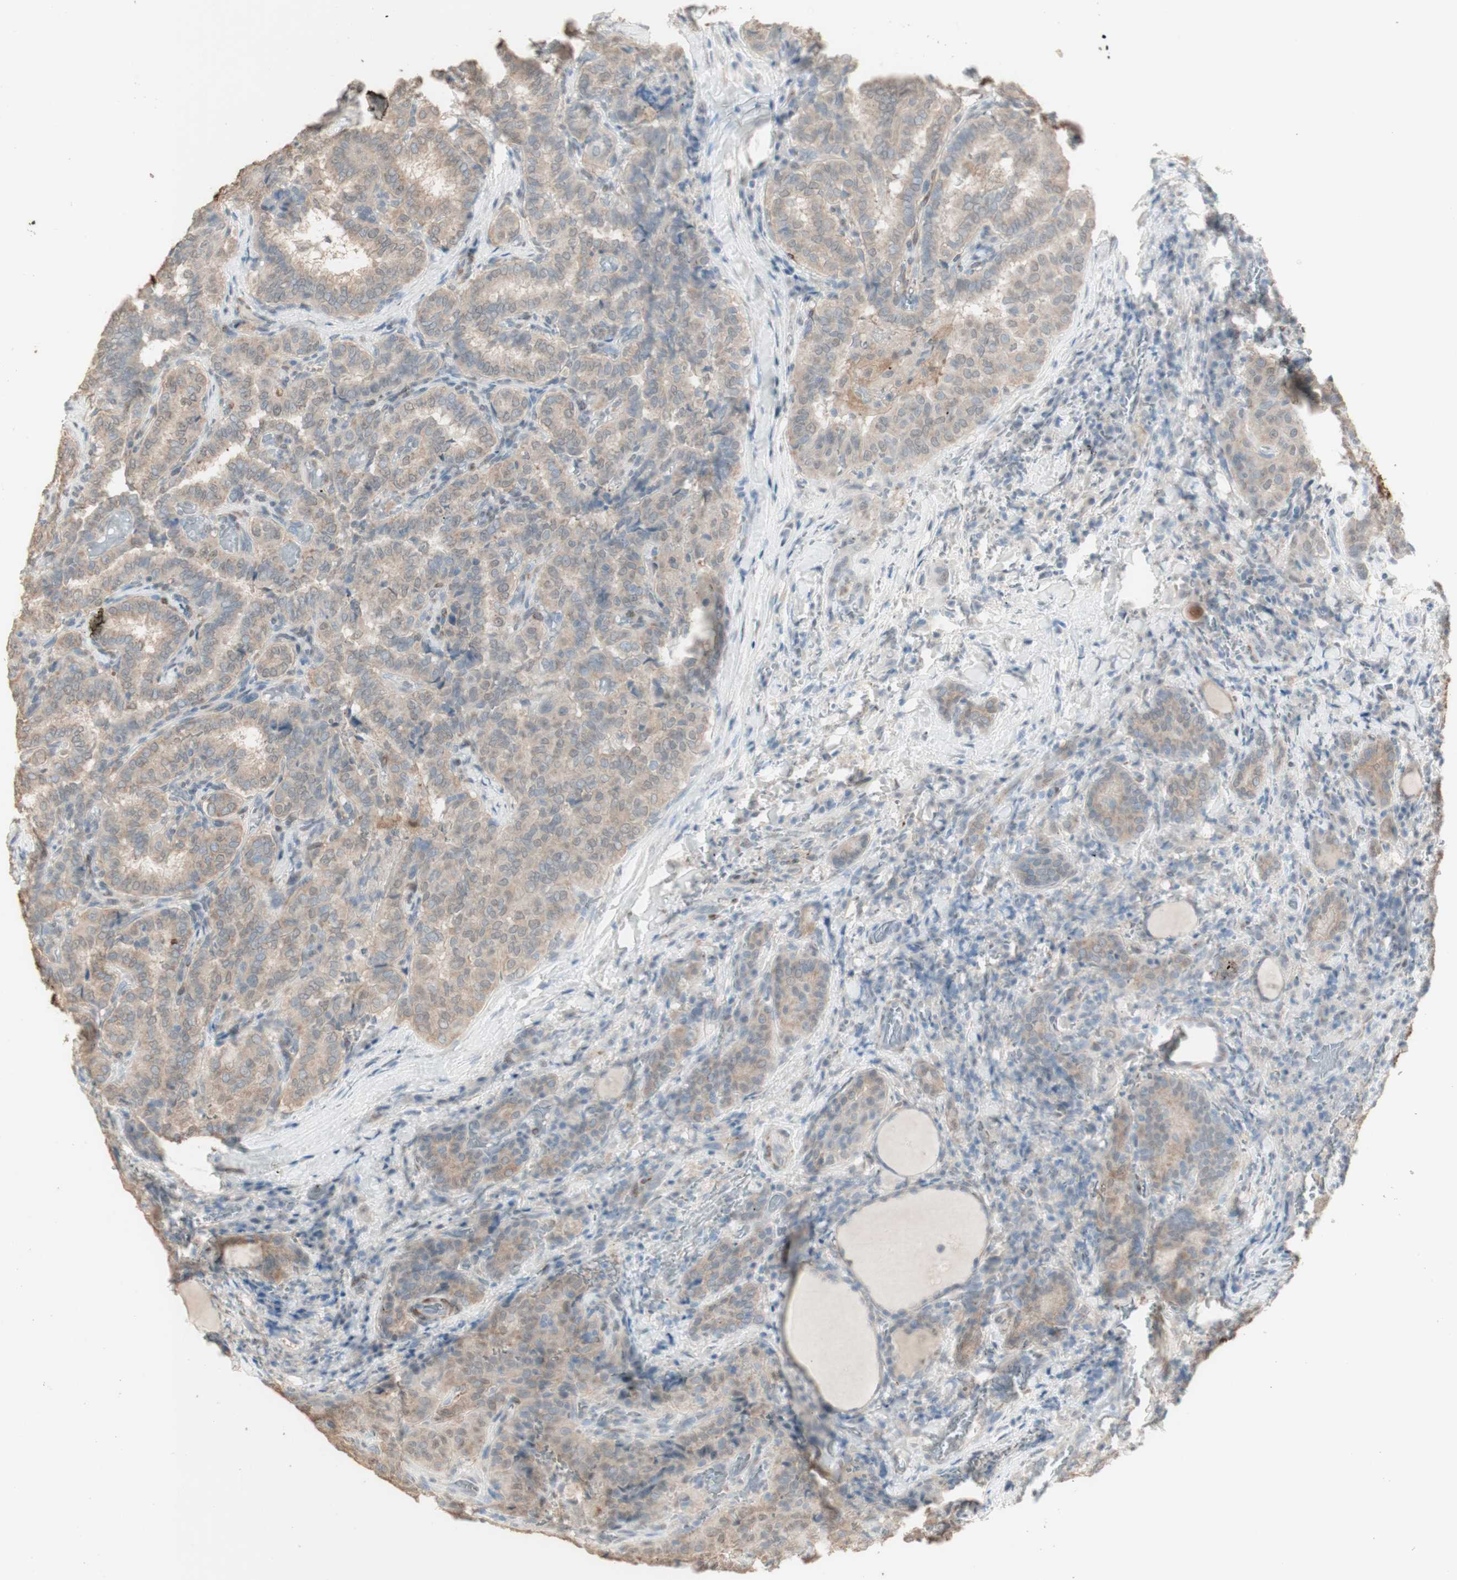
{"staining": {"intensity": "weak", "quantity": "25%-75%", "location": "cytoplasmic/membranous,nuclear"}, "tissue": "thyroid cancer", "cell_type": "Tumor cells", "image_type": "cancer", "snomed": [{"axis": "morphology", "description": "Normal tissue, NOS"}, {"axis": "morphology", "description": "Papillary adenocarcinoma, NOS"}, {"axis": "topography", "description": "Thyroid gland"}], "caption": "Immunohistochemical staining of human thyroid papillary adenocarcinoma demonstrates weak cytoplasmic/membranous and nuclear protein expression in approximately 25%-75% of tumor cells.", "gene": "MUC3A", "patient": {"sex": "female", "age": 30}}